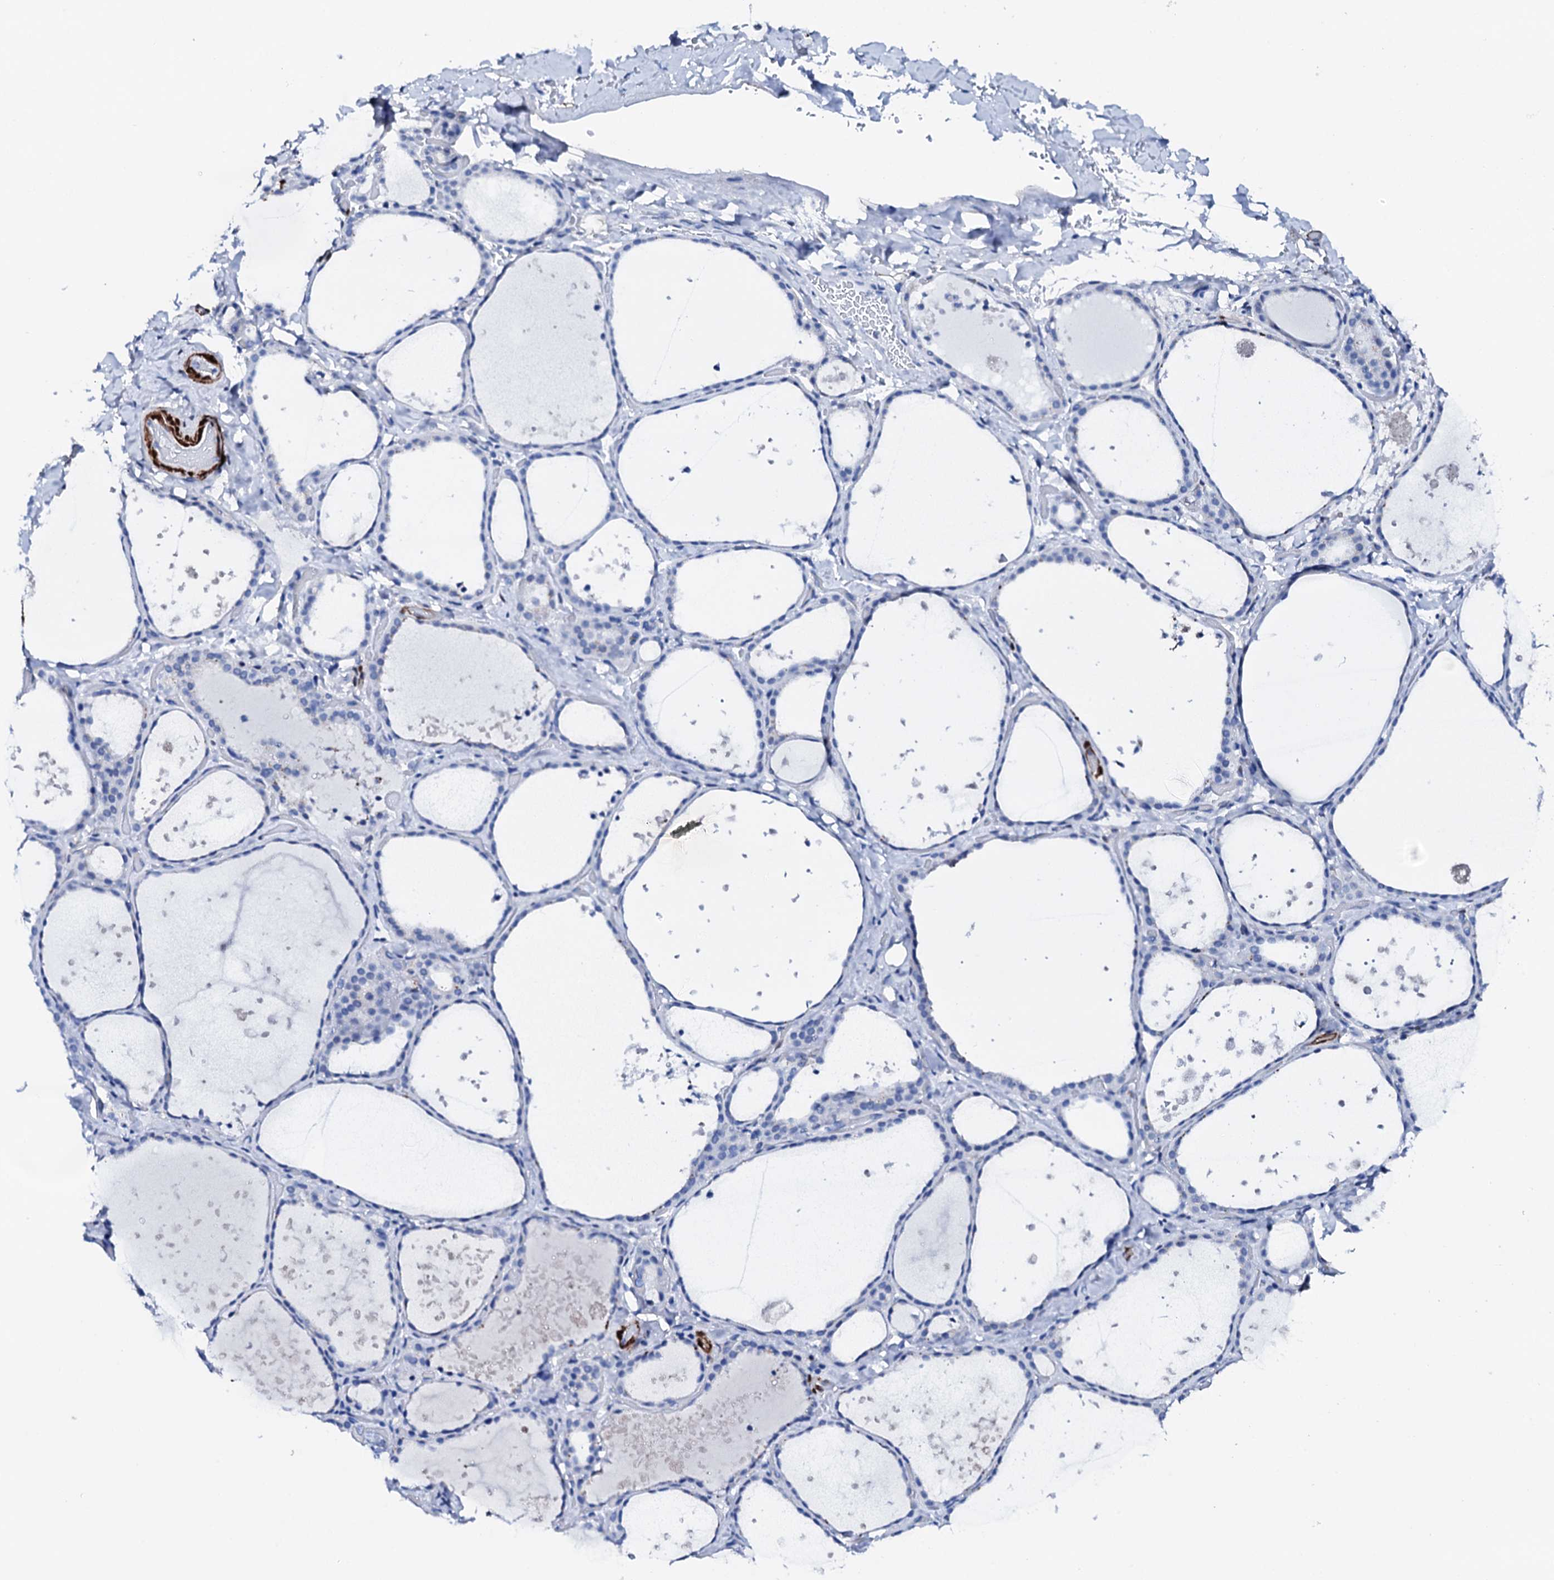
{"staining": {"intensity": "negative", "quantity": "none", "location": "none"}, "tissue": "thyroid gland", "cell_type": "Glandular cells", "image_type": "normal", "snomed": [{"axis": "morphology", "description": "Normal tissue, NOS"}, {"axis": "topography", "description": "Thyroid gland"}], "caption": "Glandular cells show no significant staining in benign thyroid gland.", "gene": "NRIP2", "patient": {"sex": "female", "age": 44}}